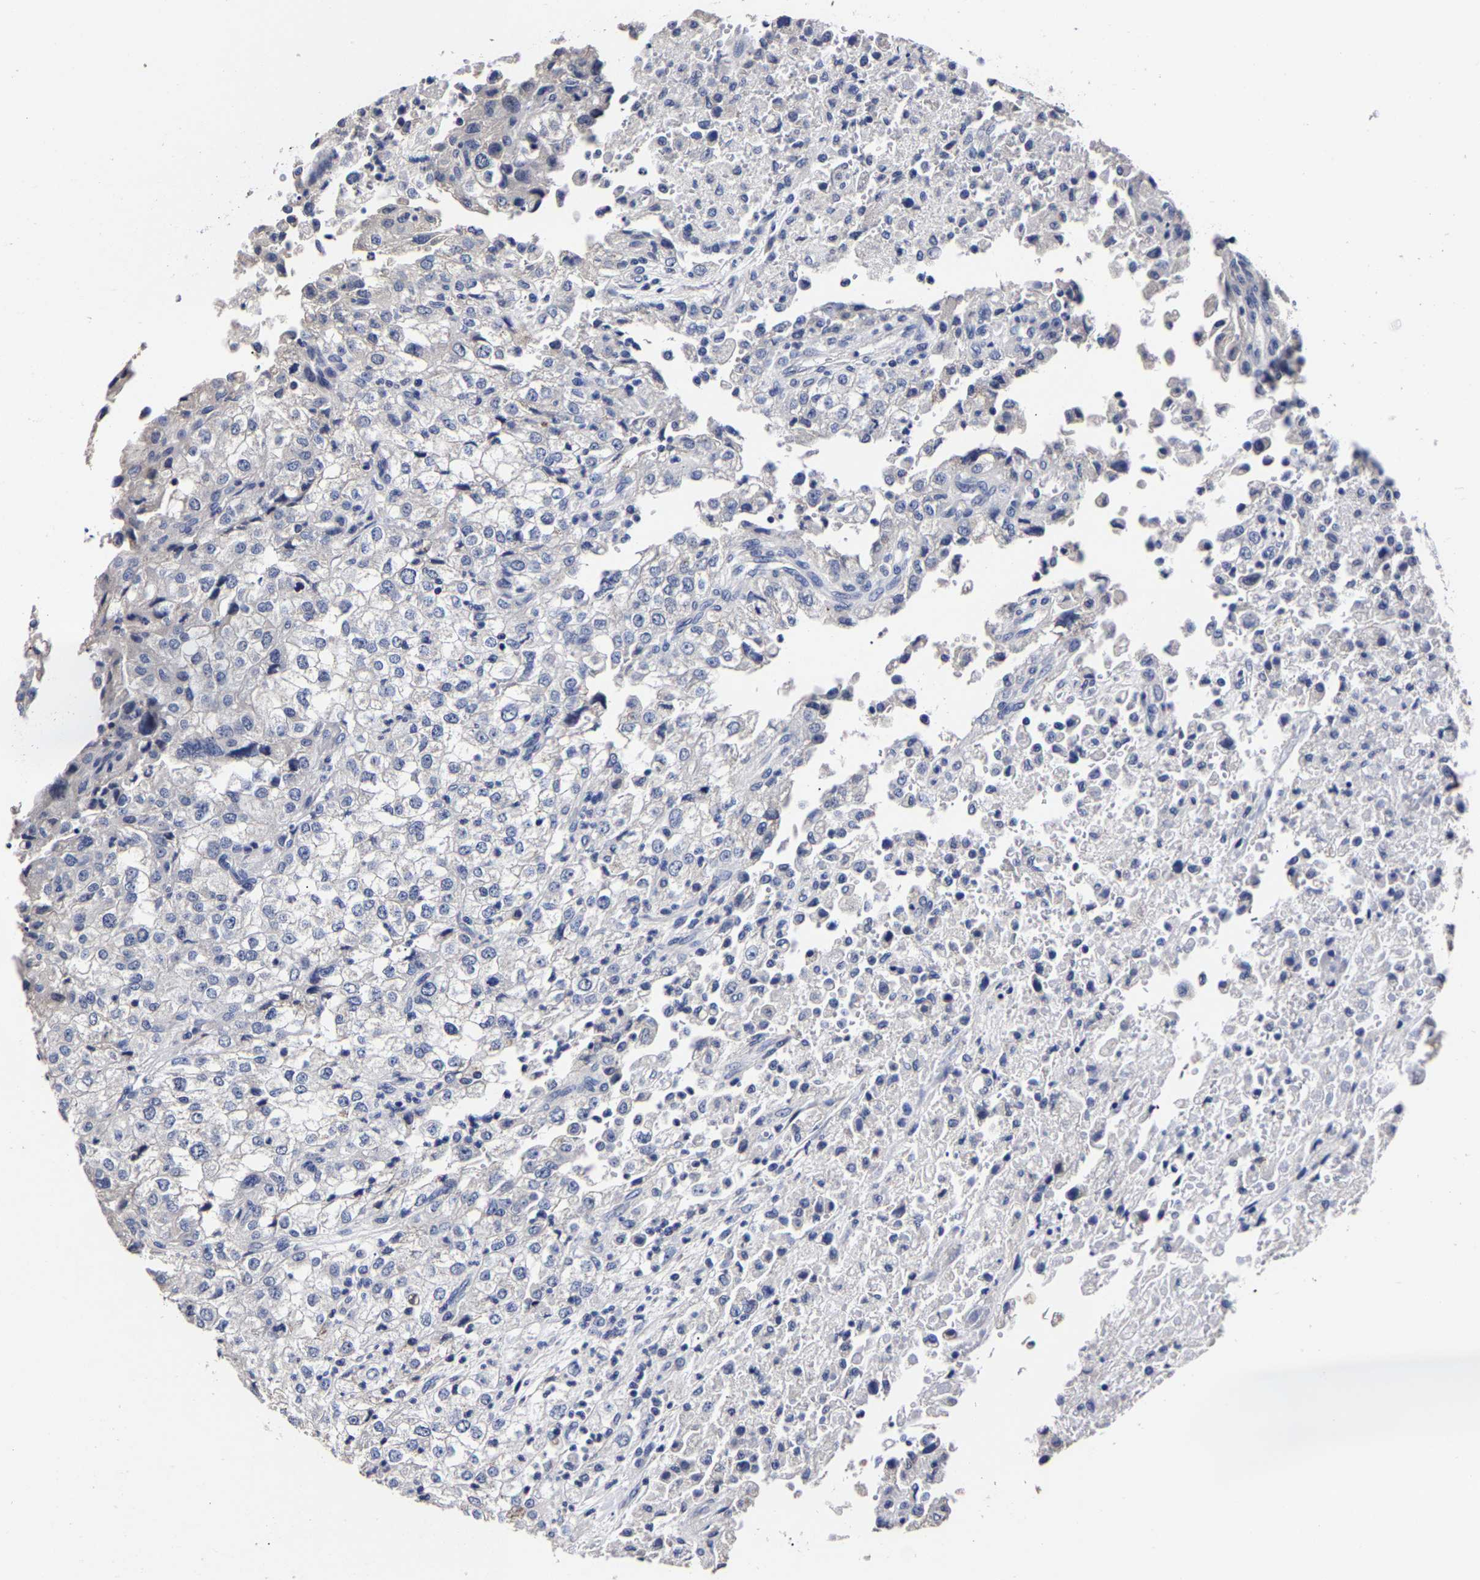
{"staining": {"intensity": "negative", "quantity": "none", "location": "none"}, "tissue": "renal cancer", "cell_type": "Tumor cells", "image_type": "cancer", "snomed": [{"axis": "morphology", "description": "Adenocarcinoma, NOS"}, {"axis": "topography", "description": "Kidney"}], "caption": "IHC image of human renal cancer stained for a protein (brown), which shows no staining in tumor cells.", "gene": "AKAP4", "patient": {"sex": "female", "age": 54}}